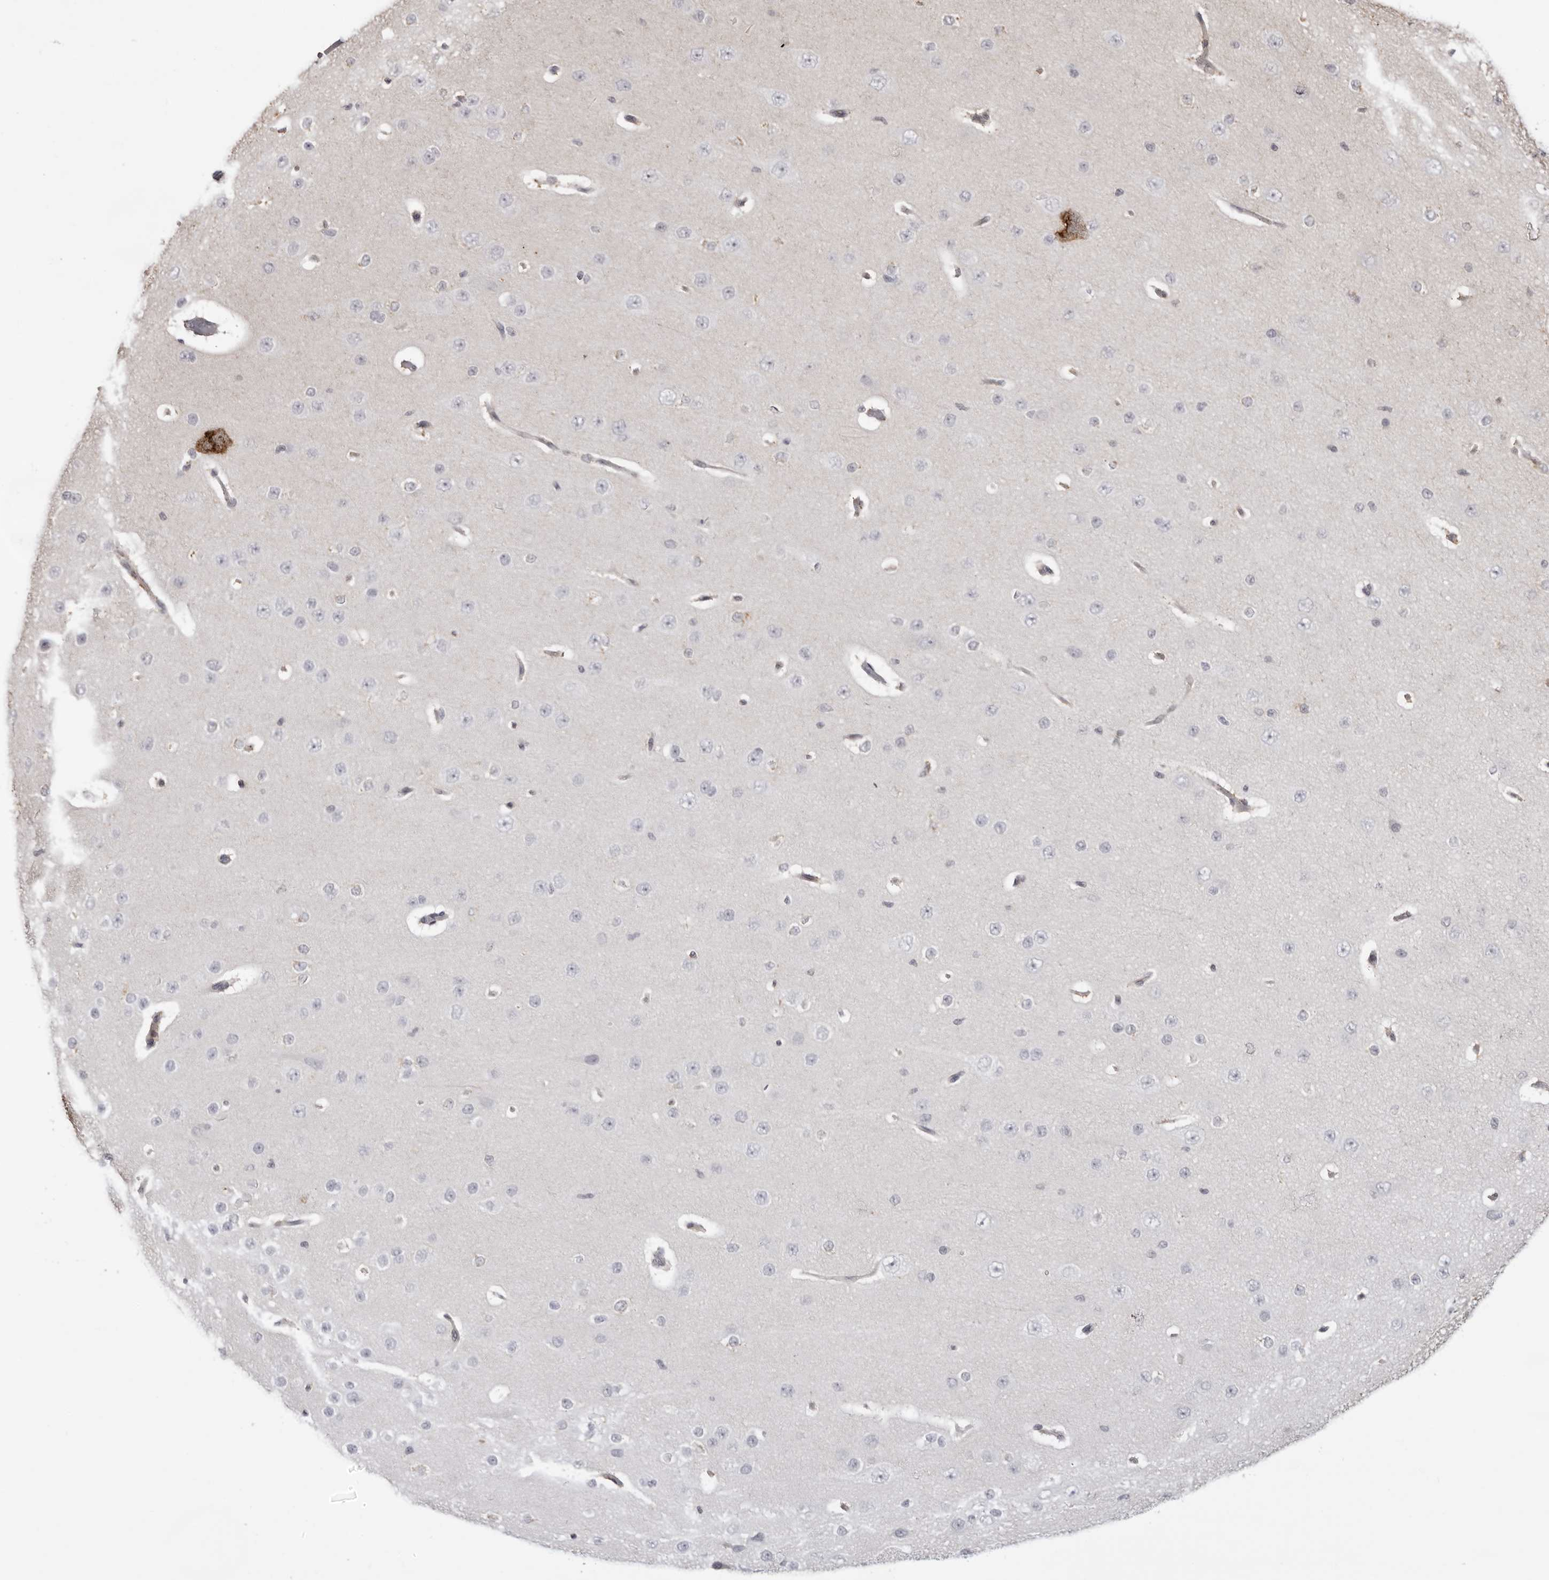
{"staining": {"intensity": "negative", "quantity": "none", "location": "none"}, "tissue": "cerebral cortex", "cell_type": "Endothelial cells", "image_type": "normal", "snomed": [{"axis": "morphology", "description": "Normal tissue, NOS"}, {"axis": "morphology", "description": "Developmental malformation"}, {"axis": "topography", "description": "Cerebral cortex"}], "caption": "Immunohistochemical staining of unremarkable cerebral cortex reveals no significant expression in endothelial cells. (IHC, brightfield microscopy, high magnification).", "gene": "ACP6", "patient": {"sex": "female", "age": 30}}